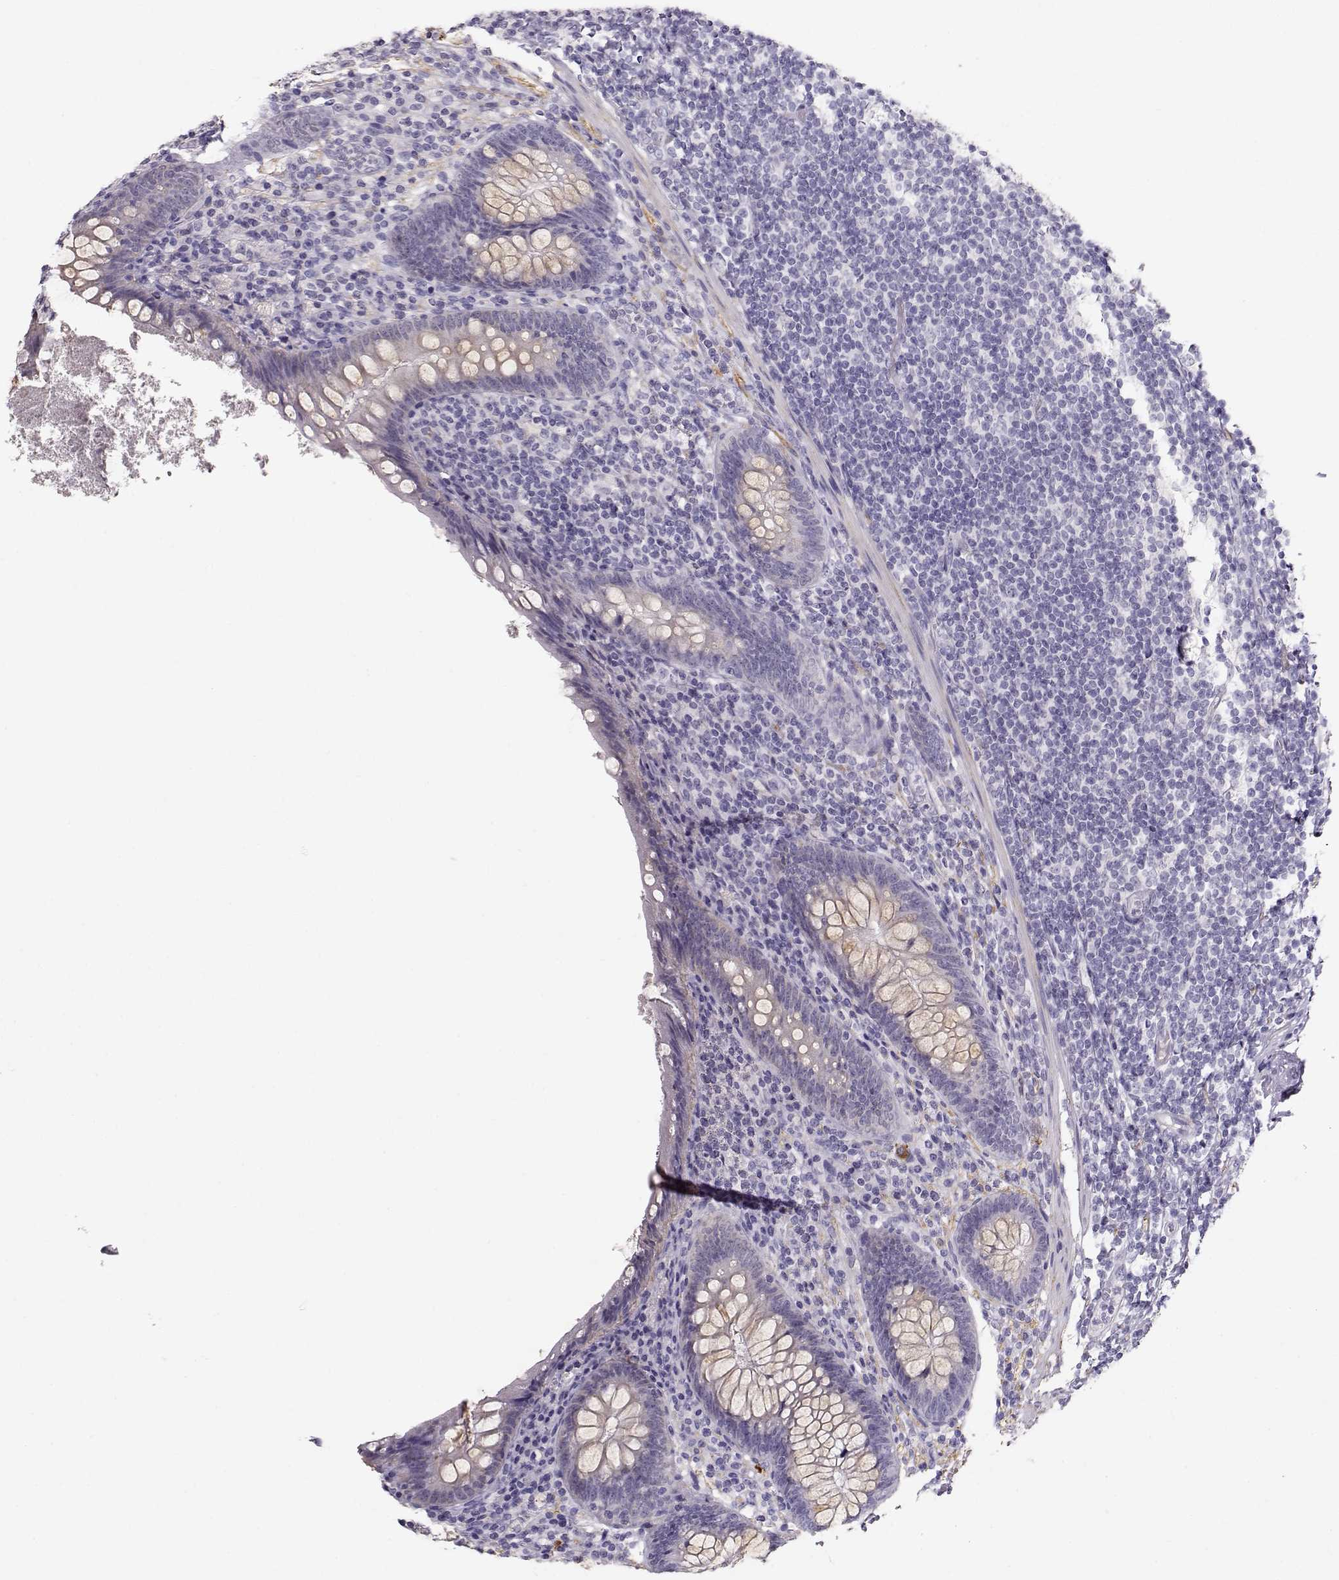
{"staining": {"intensity": "weak", "quantity": "<25%", "location": "cytoplasmic/membranous"}, "tissue": "appendix", "cell_type": "Glandular cells", "image_type": "normal", "snomed": [{"axis": "morphology", "description": "Normal tissue, NOS"}, {"axis": "topography", "description": "Appendix"}], "caption": "Photomicrograph shows no protein positivity in glandular cells of unremarkable appendix.", "gene": "RBM44", "patient": {"sex": "male", "age": 47}}